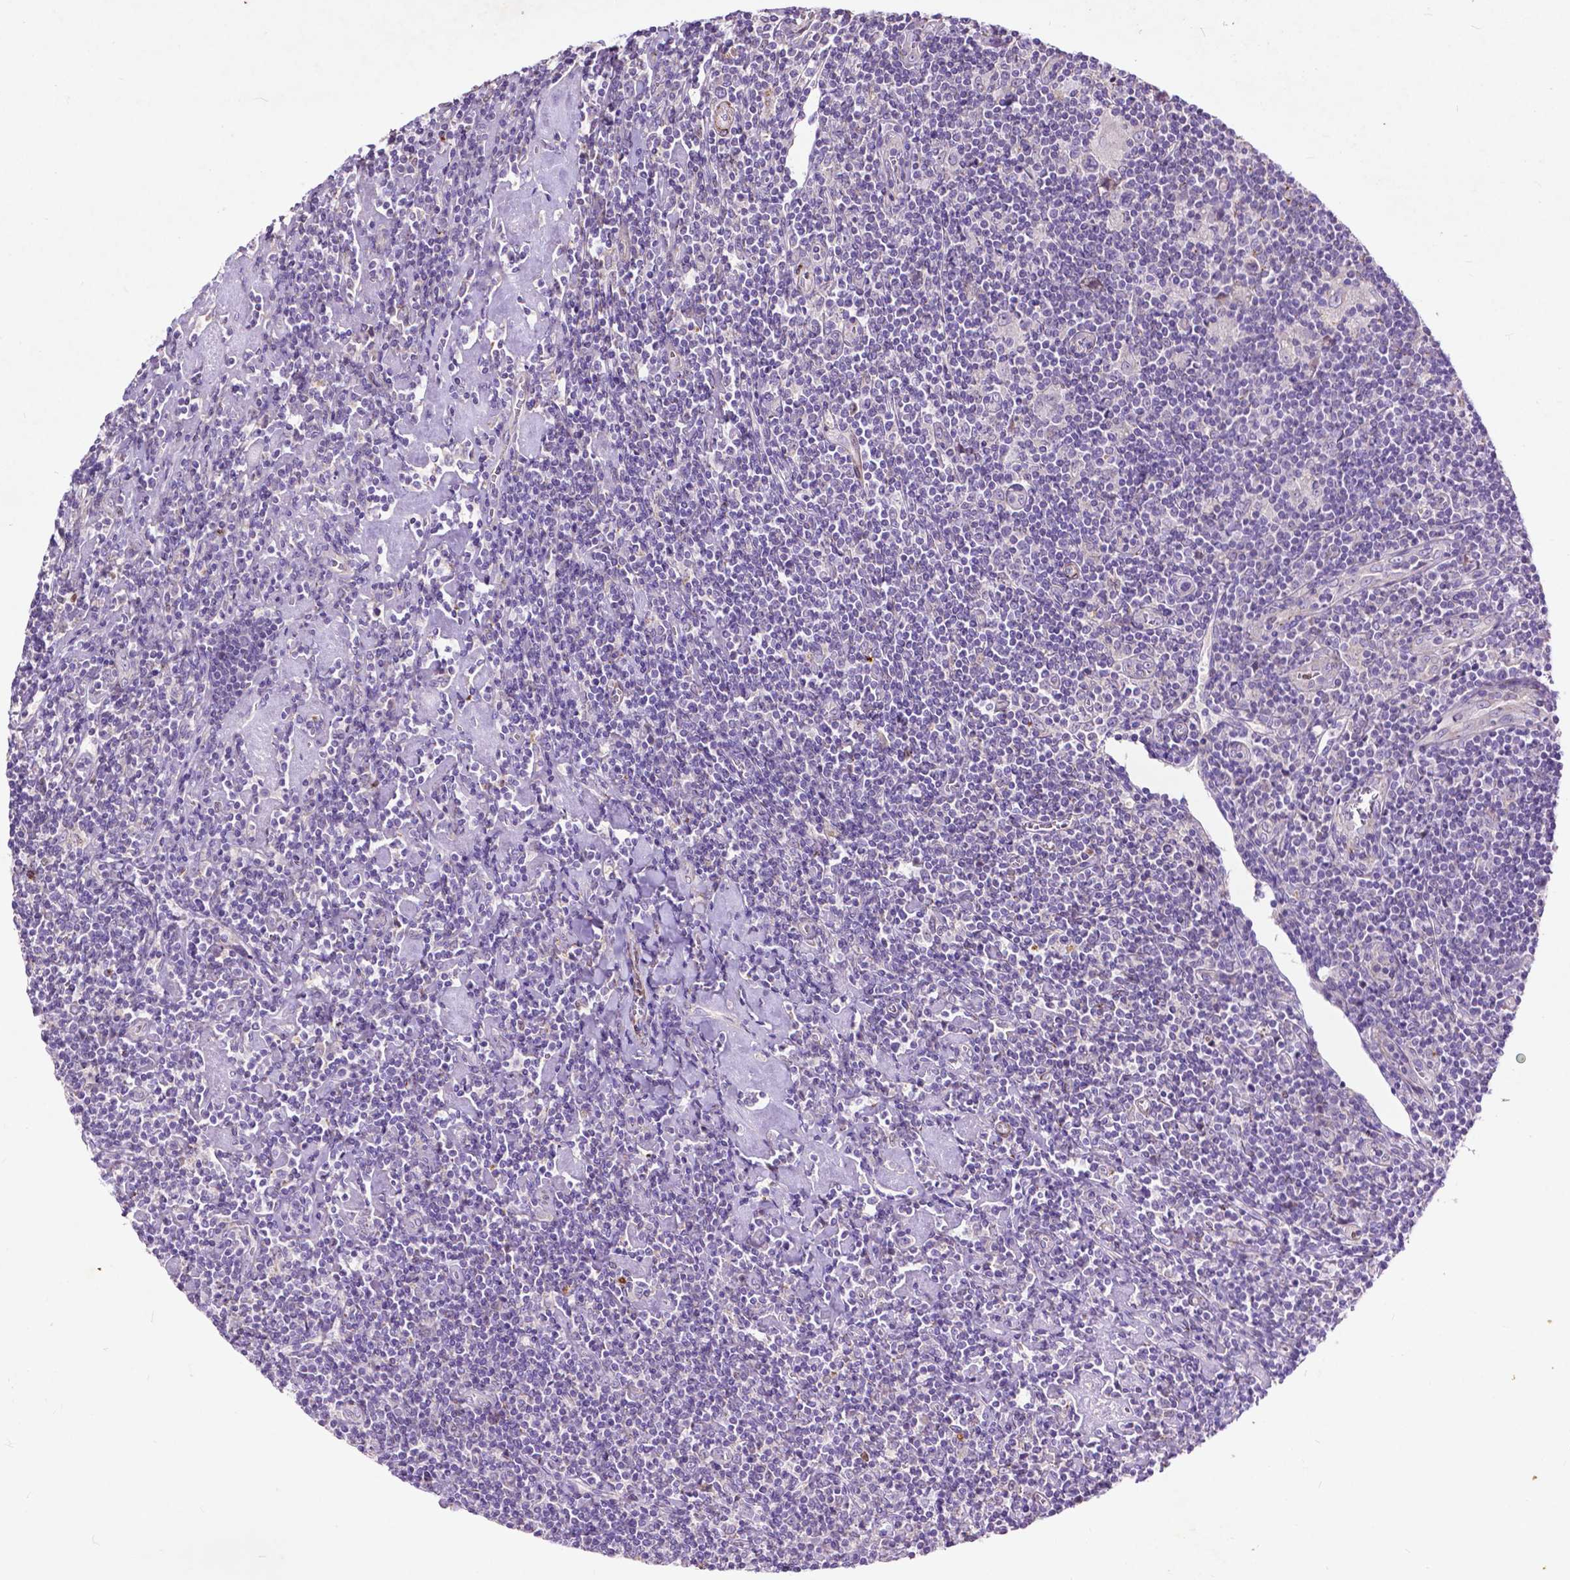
{"staining": {"intensity": "negative", "quantity": "none", "location": "none"}, "tissue": "lymphoma", "cell_type": "Tumor cells", "image_type": "cancer", "snomed": [{"axis": "morphology", "description": "Hodgkin's disease, NOS"}, {"axis": "topography", "description": "Lymph node"}], "caption": "IHC of human lymphoma shows no positivity in tumor cells.", "gene": "THEGL", "patient": {"sex": "male", "age": 40}}